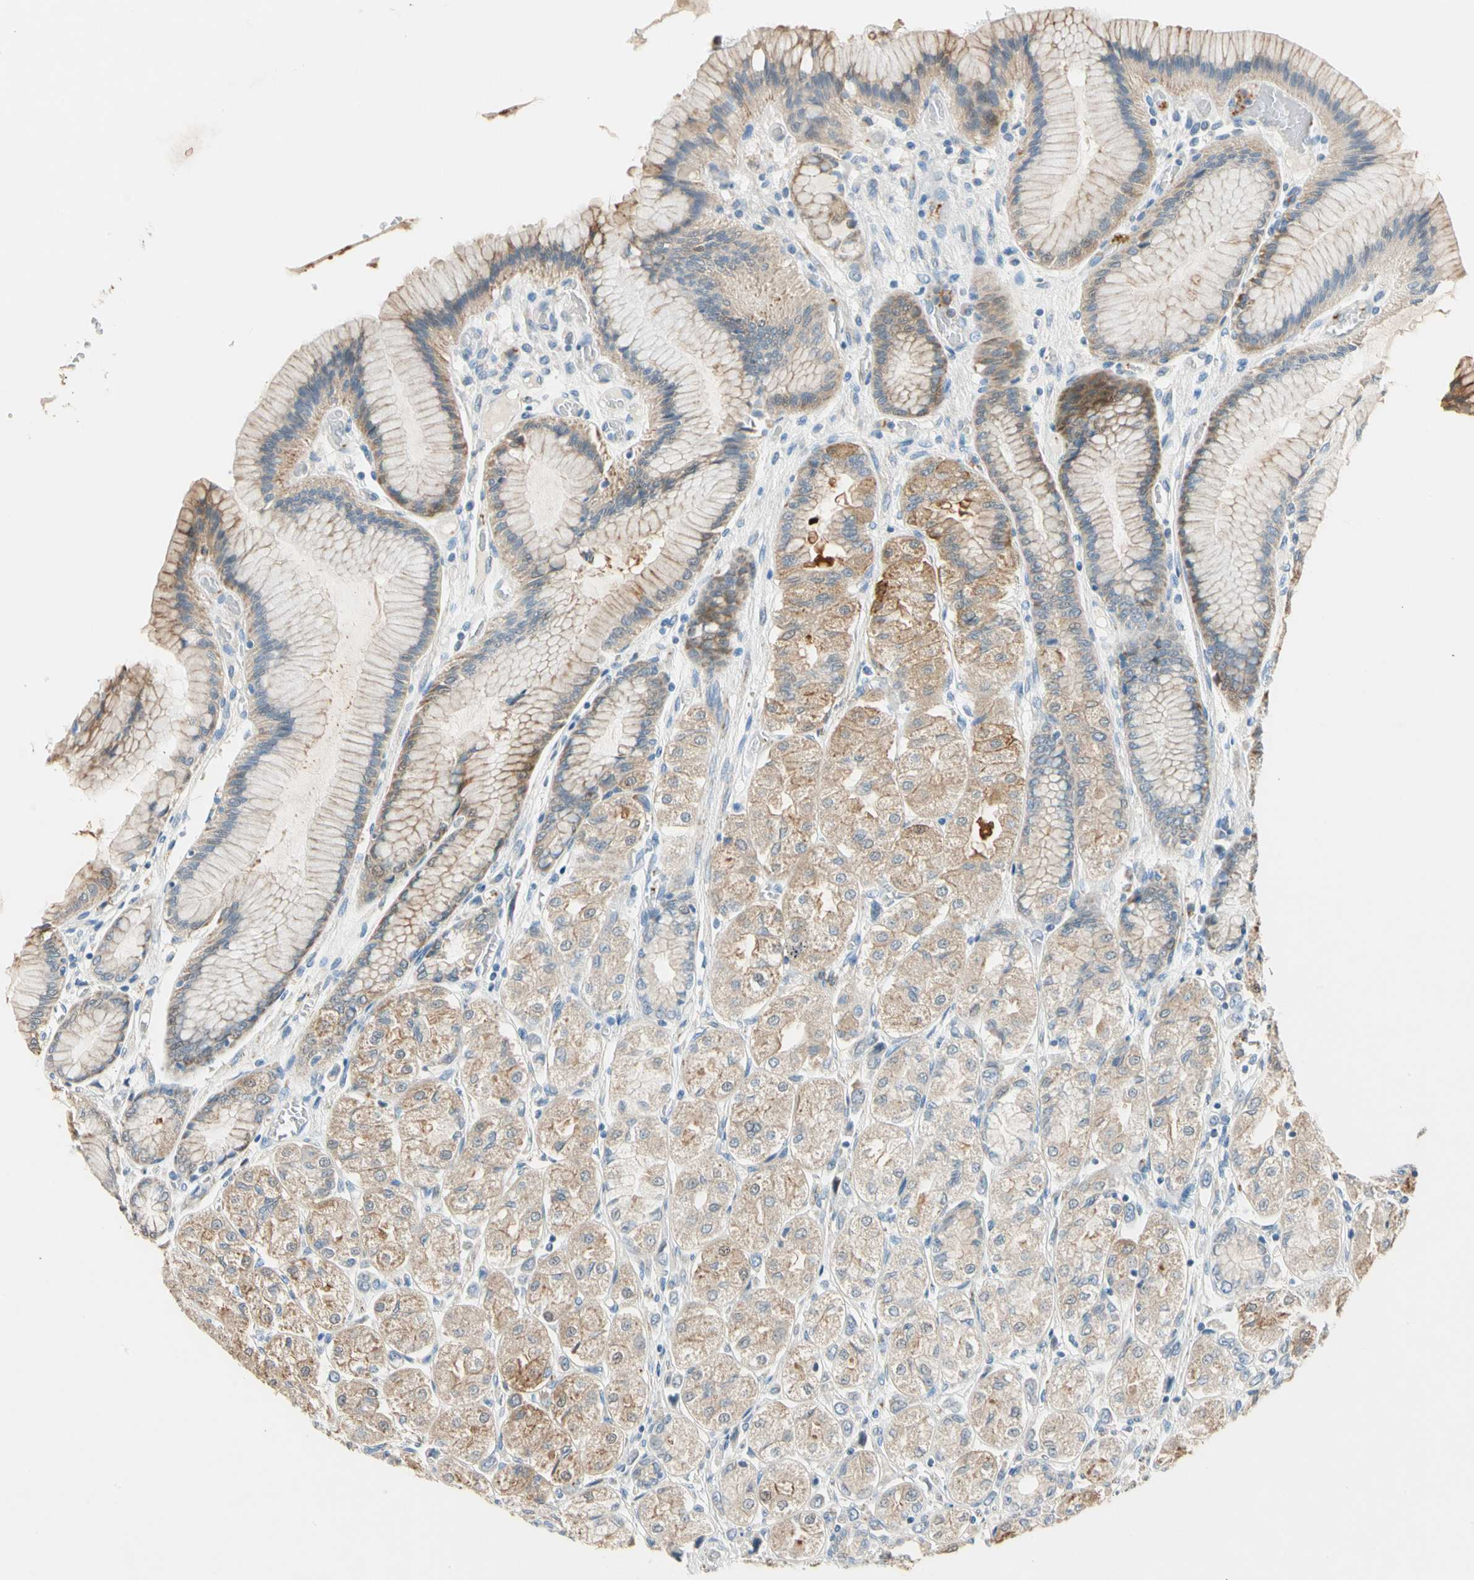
{"staining": {"intensity": "moderate", "quantity": ">75%", "location": "cytoplasmic/membranous"}, "tissue": "stomach", "cell_type": "Glandular cells", "image_type": "normal", "snomed": [{"axis": "morphology", "description": "Normal tissue, NOS"}, {"axis": "morphology", "description": "Adenocarcinoma, NOS"}, {"axis": "topography", "description": "Stomach"}, {"axis": "topography", "description": "Stomach, lower"}], "caption": "Immunohistochemistry (IHC) of normal stomach exhibits medium levels of moderate cytoplasmic/membranous positivity in about >75% of glandular cells. (Brightfield microscopy of DAB IHC at high magnification).", "gene": "LY6G6F", "patient": {"sex": "female", "age": 65}}